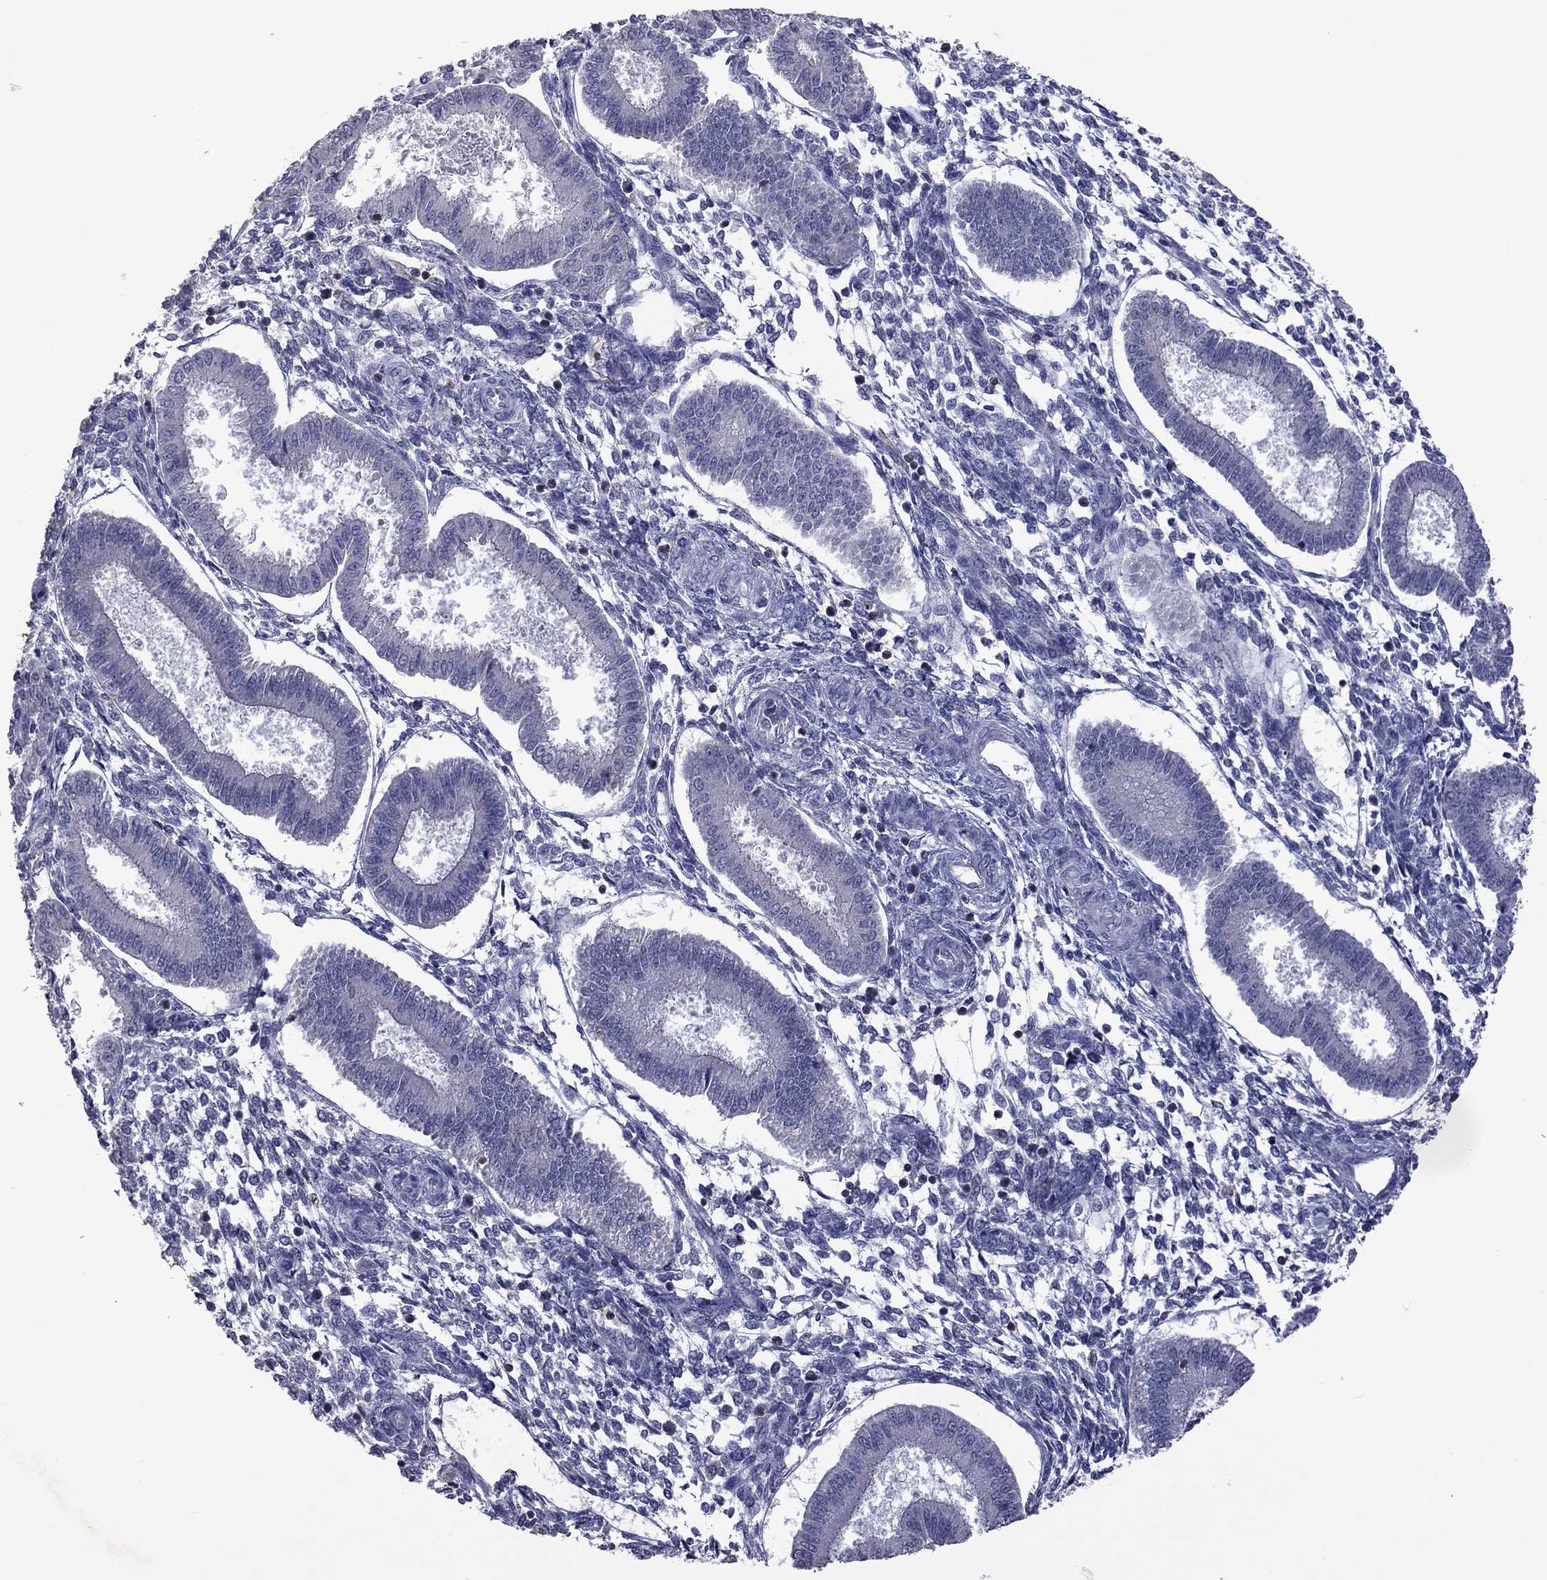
{"staining": {"intensity": "negative", "quantity": "none", "location": "none"}, "tissue": "endometrium", "cell_type": "Cells in endometrial stroma", "image_type": "normal", "snomed": [{"axis": "morphology", "description": "Normal tissue, NOS"}, {"axis": "topography", "description": "Endometrium"}], "caption": "Endometrium was stained to show a protein in brown. There is no significant expression in cells in endometrial stroma. (DAB immunohistochemistry visualized using brightfield microscopy, high magnification).", "gene": "ENSG00000288520", "patient": {"sex": "female", "age": 43}}